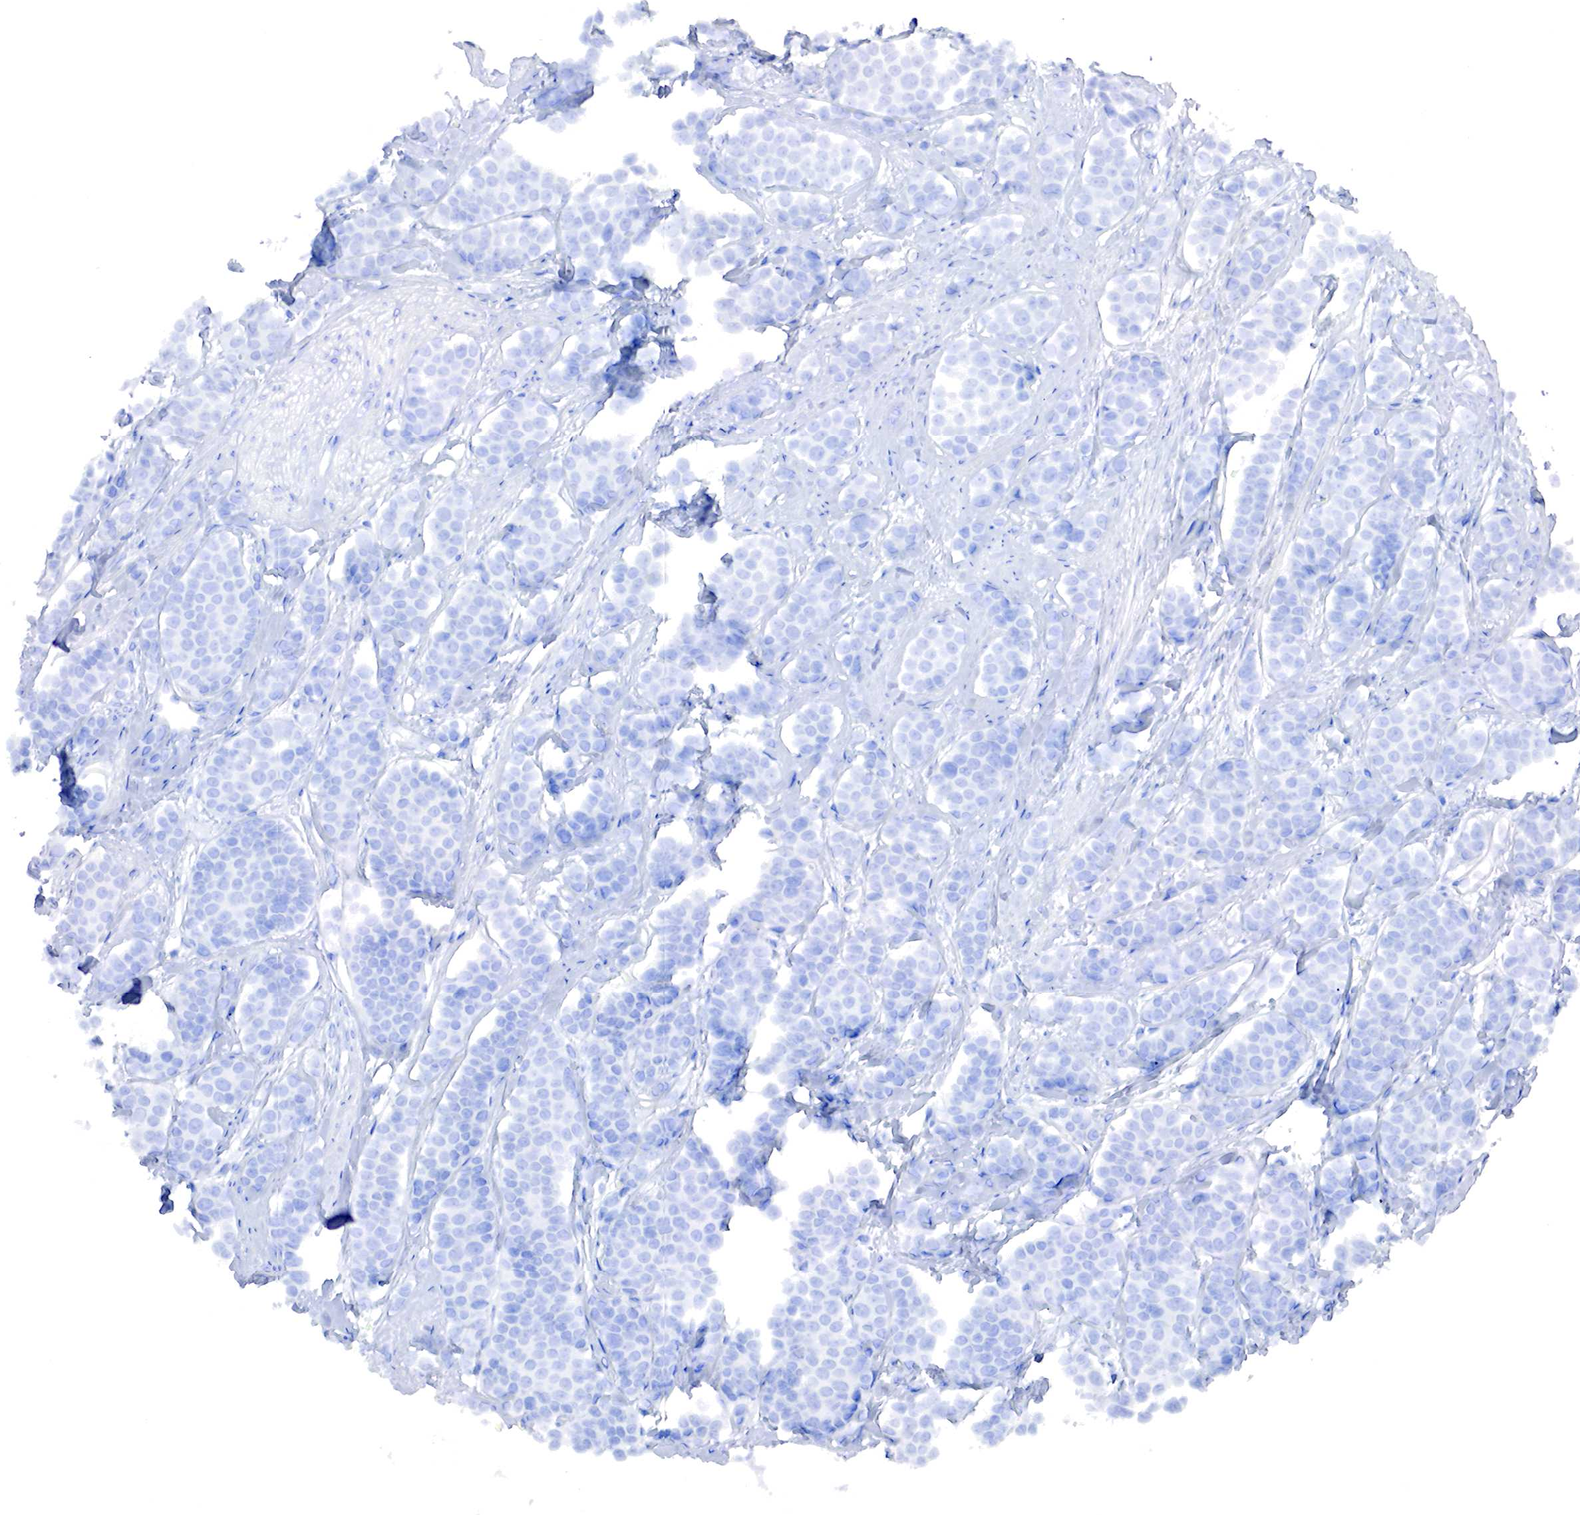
{"staining": {"intensity": "negative", "quantity": "none", "location": "none"}, "tissue": "carcinoid", "cell_type": "Tumor cells", "image_type": "cancer", "snomed": [{"axis": "morphology", "description": "Carcinoid, malignant, NOS"}, {"axis": "topography", "description": "Small intestine"}], "caption": "Immunohistochemical staining of human carcinoid shows no significant expression in tumor cells.", "gene": "RDX", "patient": {"sex": "male", "age": 60}}